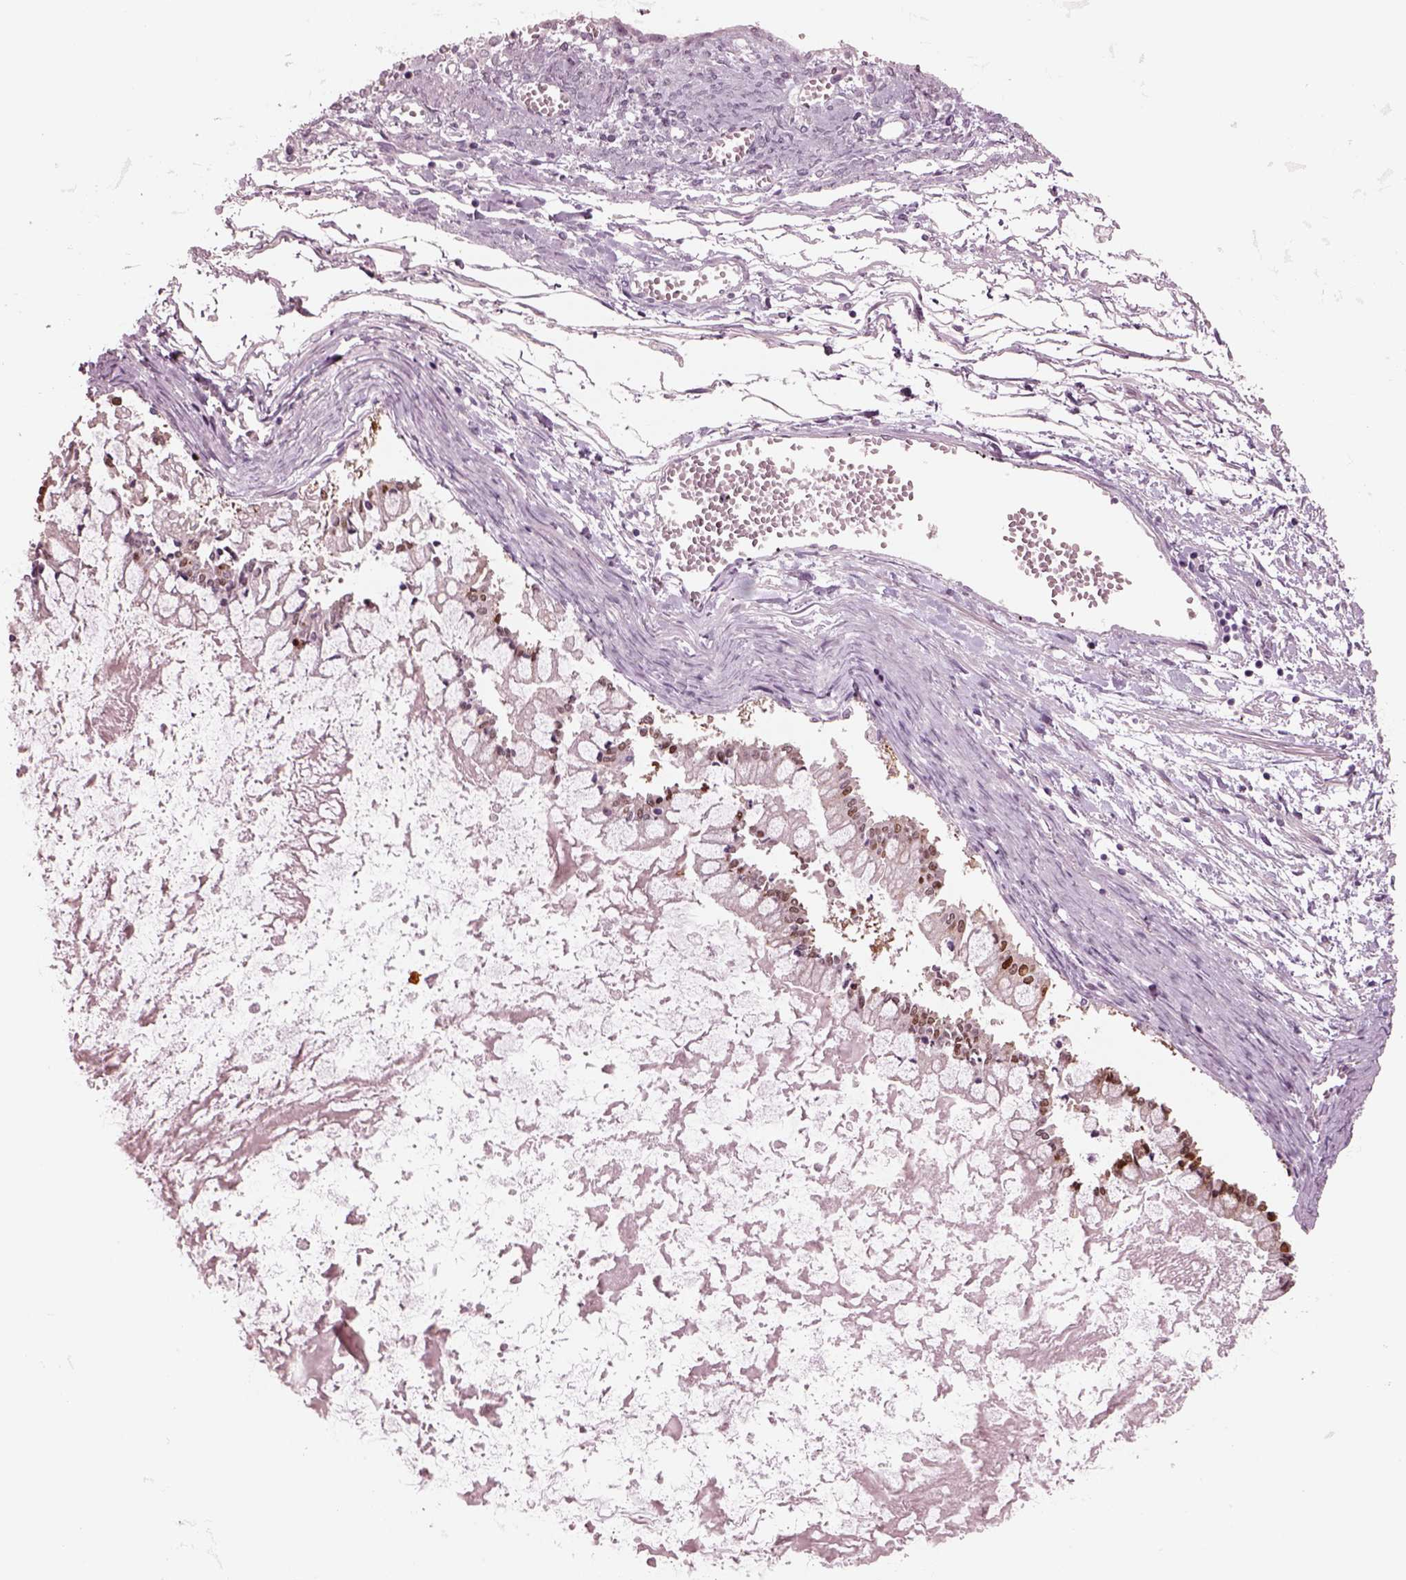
{"staining": {"intensity": "moderate", "quantity": ">75%", "location": "nuclear"}, "tissue": "ovarian cancer", "cell_type": "Tumor cells", "image_type": "cancer", "snomed": [{"axis": "morphology", "description": "Cystadenocarcinoma, mucinous, NOS"}, {"axis": "topography", "description": "Ovary"}], "caption": "An image of human ovarian cancer (mucinous cystadenocarcinoma) stained for a protein exhibits moderate nuclear brown staining in tumor cells. Nuclei are stained in blue.", "gene": "SOX9", "patient": {"sex": "female", "age": 67}}